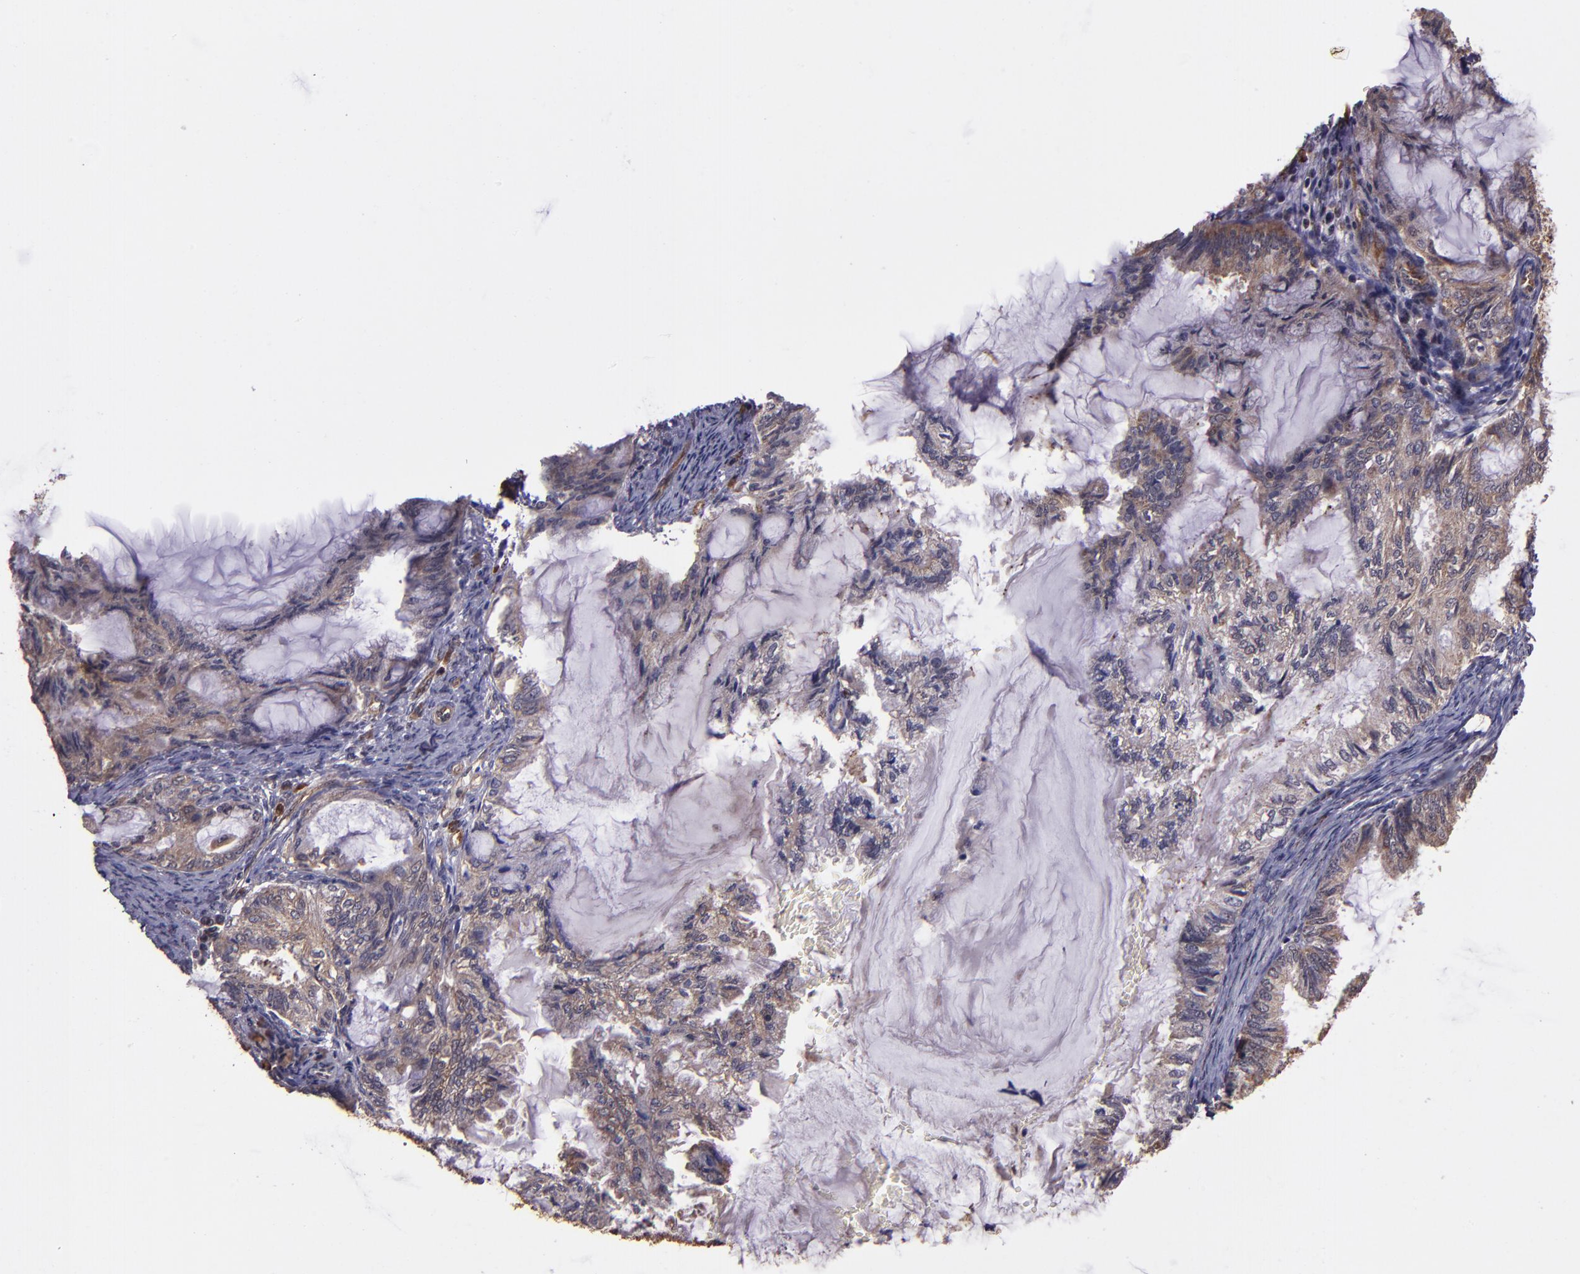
{"staining": {"intensity": "moderate", "quantity": ">75%", "location": "cytoplasmic/membranous"}, "tissue": "endometrial cancer", "cell_type": "Tumor cells", "image_type": "cancer", "snomed": [{"axis": "morphology", "description": "Adenocarcinoma, NOS"}, {"axis": "topography", "description": "Endometrium"}], "caption": "Endometrial cancer (adenocarcinoma) tissue reveals moderate cytoplasmic/membranous expression in about >75% of tumor cells", "gene": "USP51", "patient": {"sex": "female", "age": 86}}